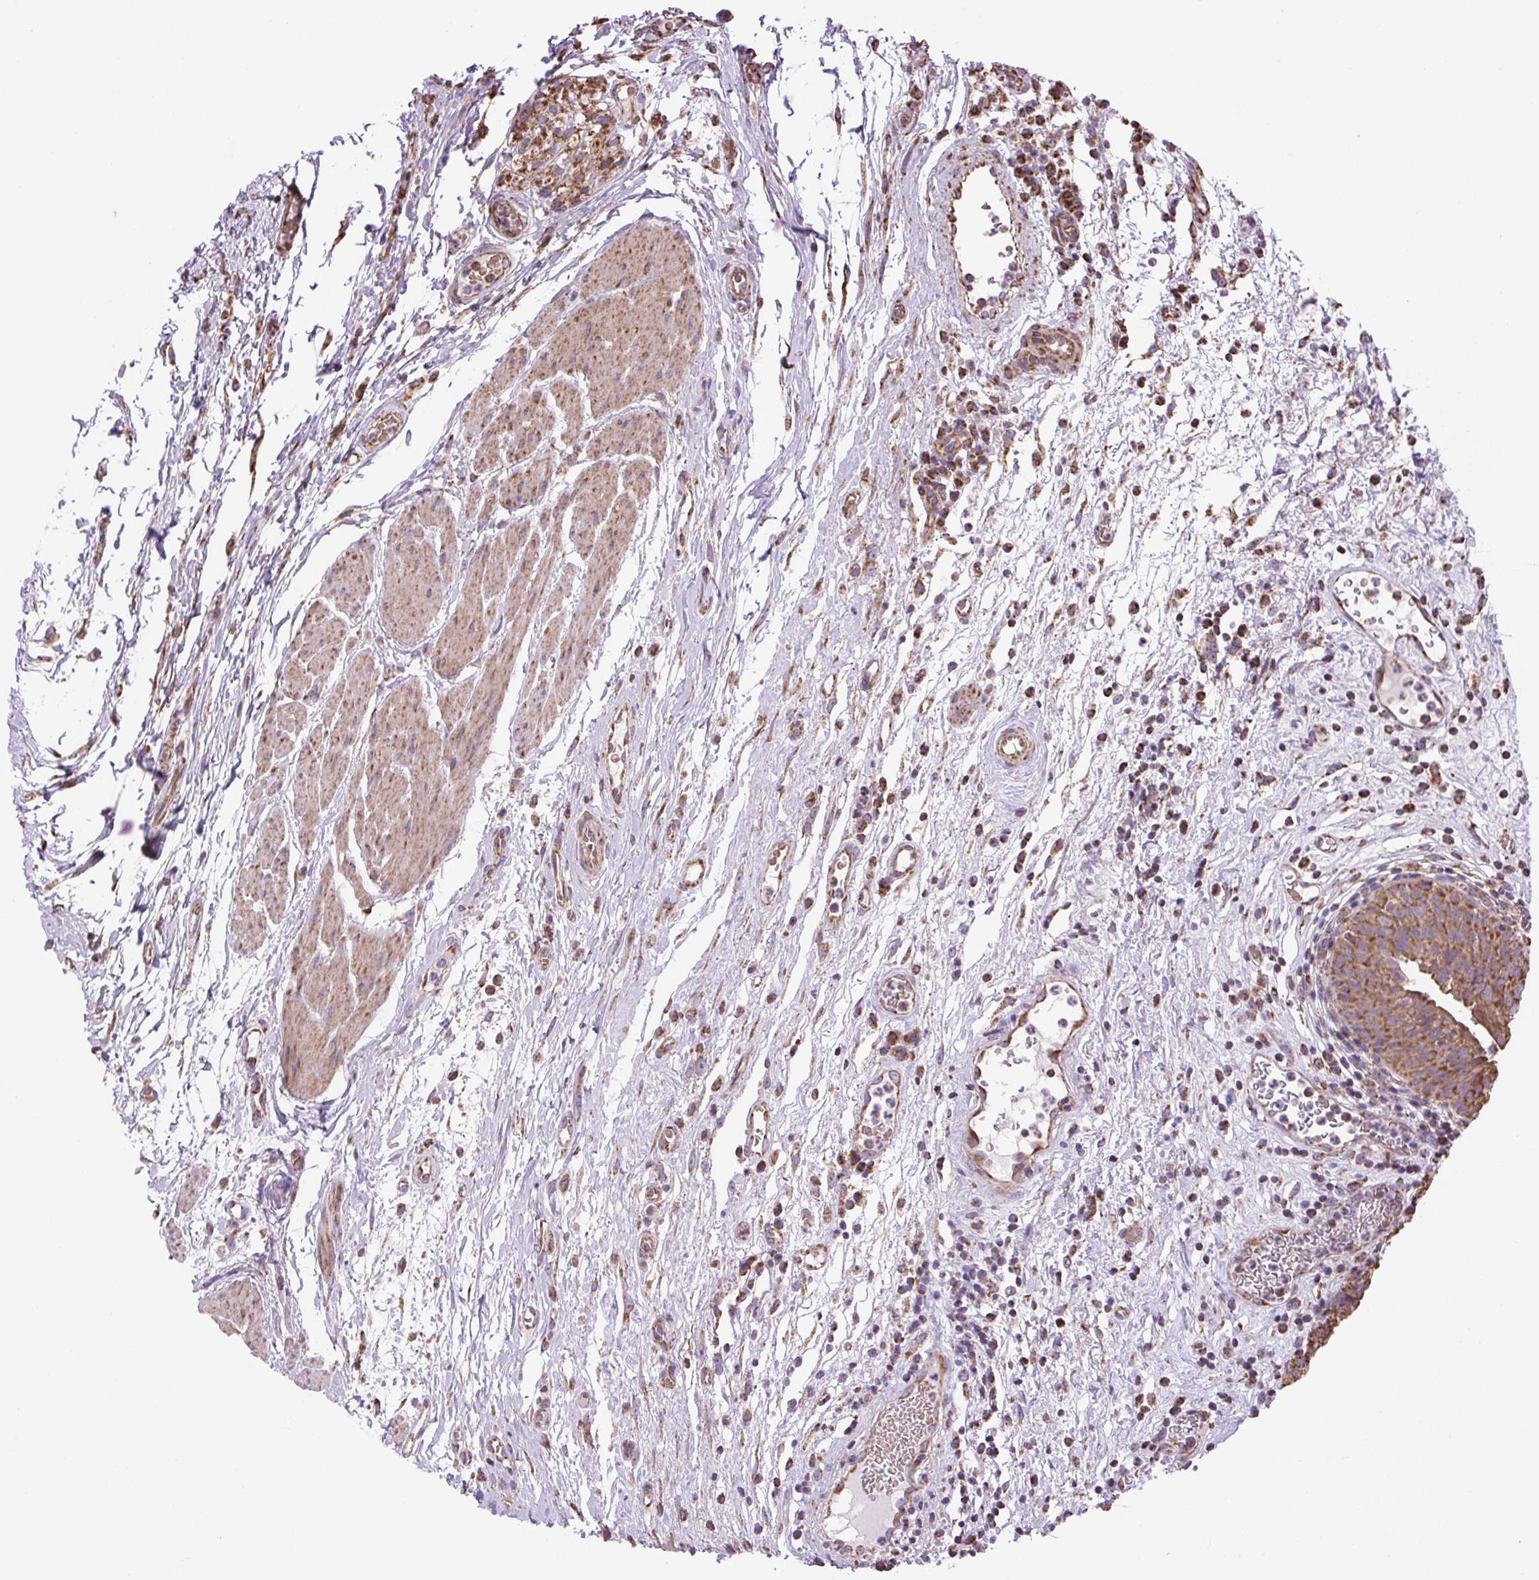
{"staining": {"intensity": "strong", "quantity": ">75%", "location": "cytoplasmic/membranous"}, "tissue": "urinary bladder", "cell_type": "Urothelial cells", "image_type": "normal", "snomed": [{"axis": "morphology", "description": "Normal tissue, NOS"}, {"axis": "morphology", "description": "Inflammation, NOS"}, {"axis": "topography", "description": "Urinary bladder"}], "caption": "Immunohistochemistry (IHC) (DAB) staining of benign urinary bladder reveals strong cytoplasmic/membranous protein expression in approximately >75% of urothelial cells.", "gene": "PLCG1", "patient": {"sex": "male", "age": 57}}